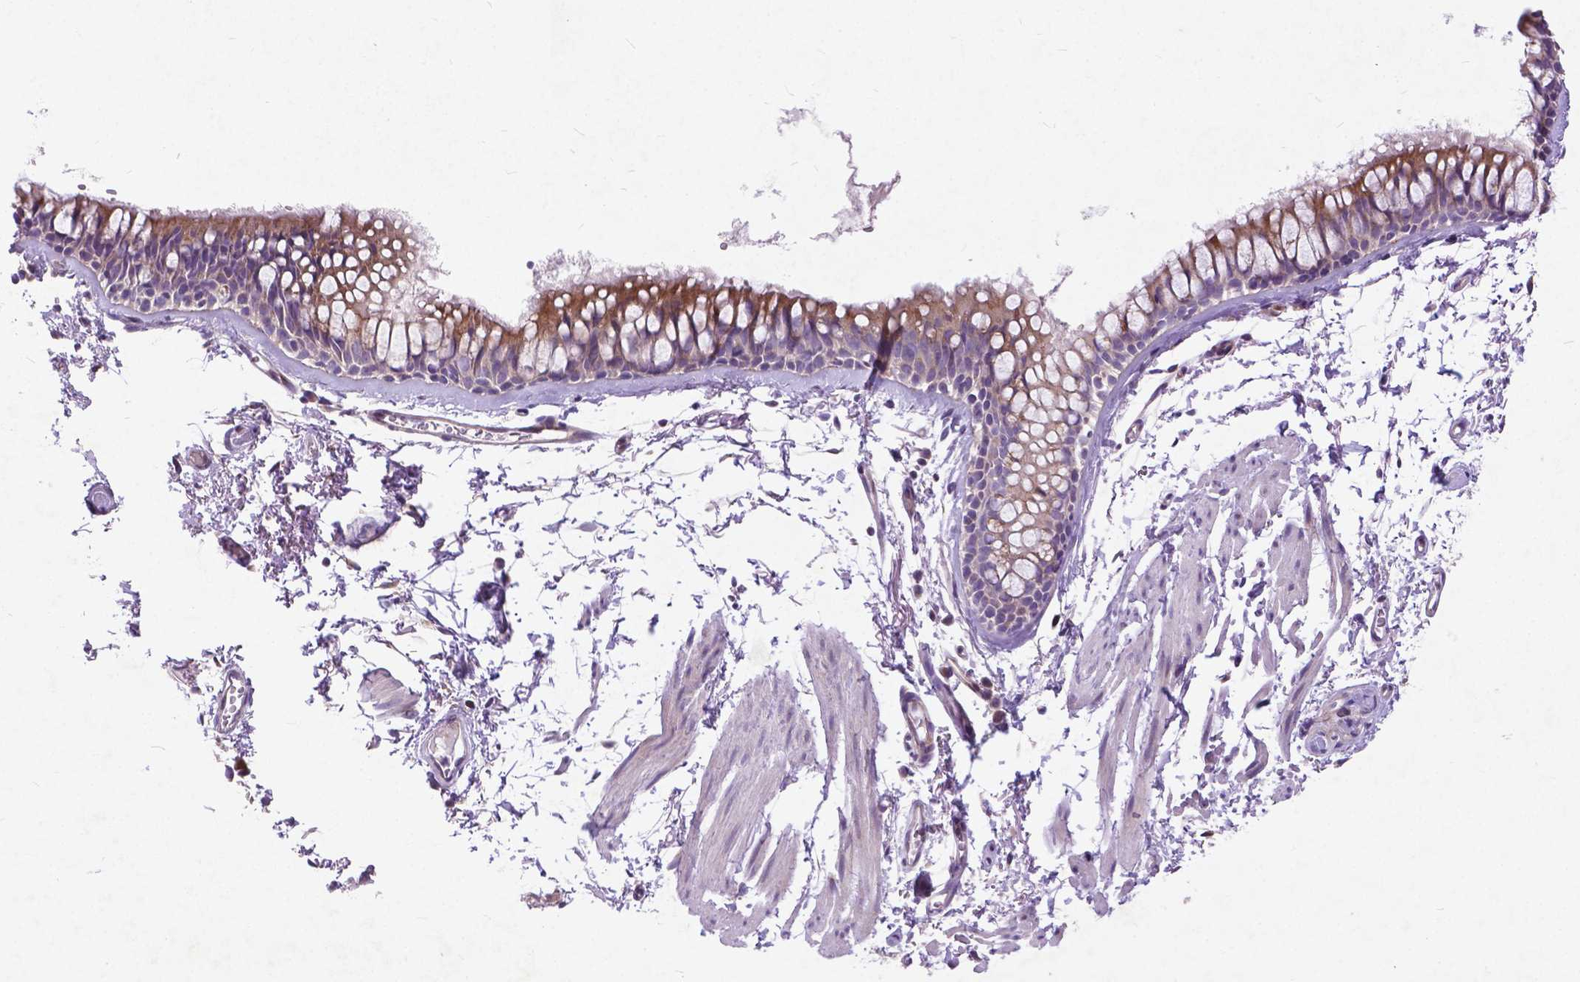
{"staining": {"intensity": "negative", "quantity": "none", "location": "none"}, "tissue": "soft tissue", "cell_type": "Fibroblasts", "image_type": "normal", "snomed": [{"axis": "morphology", "description": "Normal tissue, NOS"}, {"axis": "topography", "description": "Cartilage tissue"}, {"axis": "topography", "description": "Bronchus"}], "caption": "Fibroblasts are negative for brown protein staining in unremarkable soft tissue. (DAB immunohistochemistry, high magnification).", "gene": "ATG4D", "patient": {"sex": "female", "age": 79}}